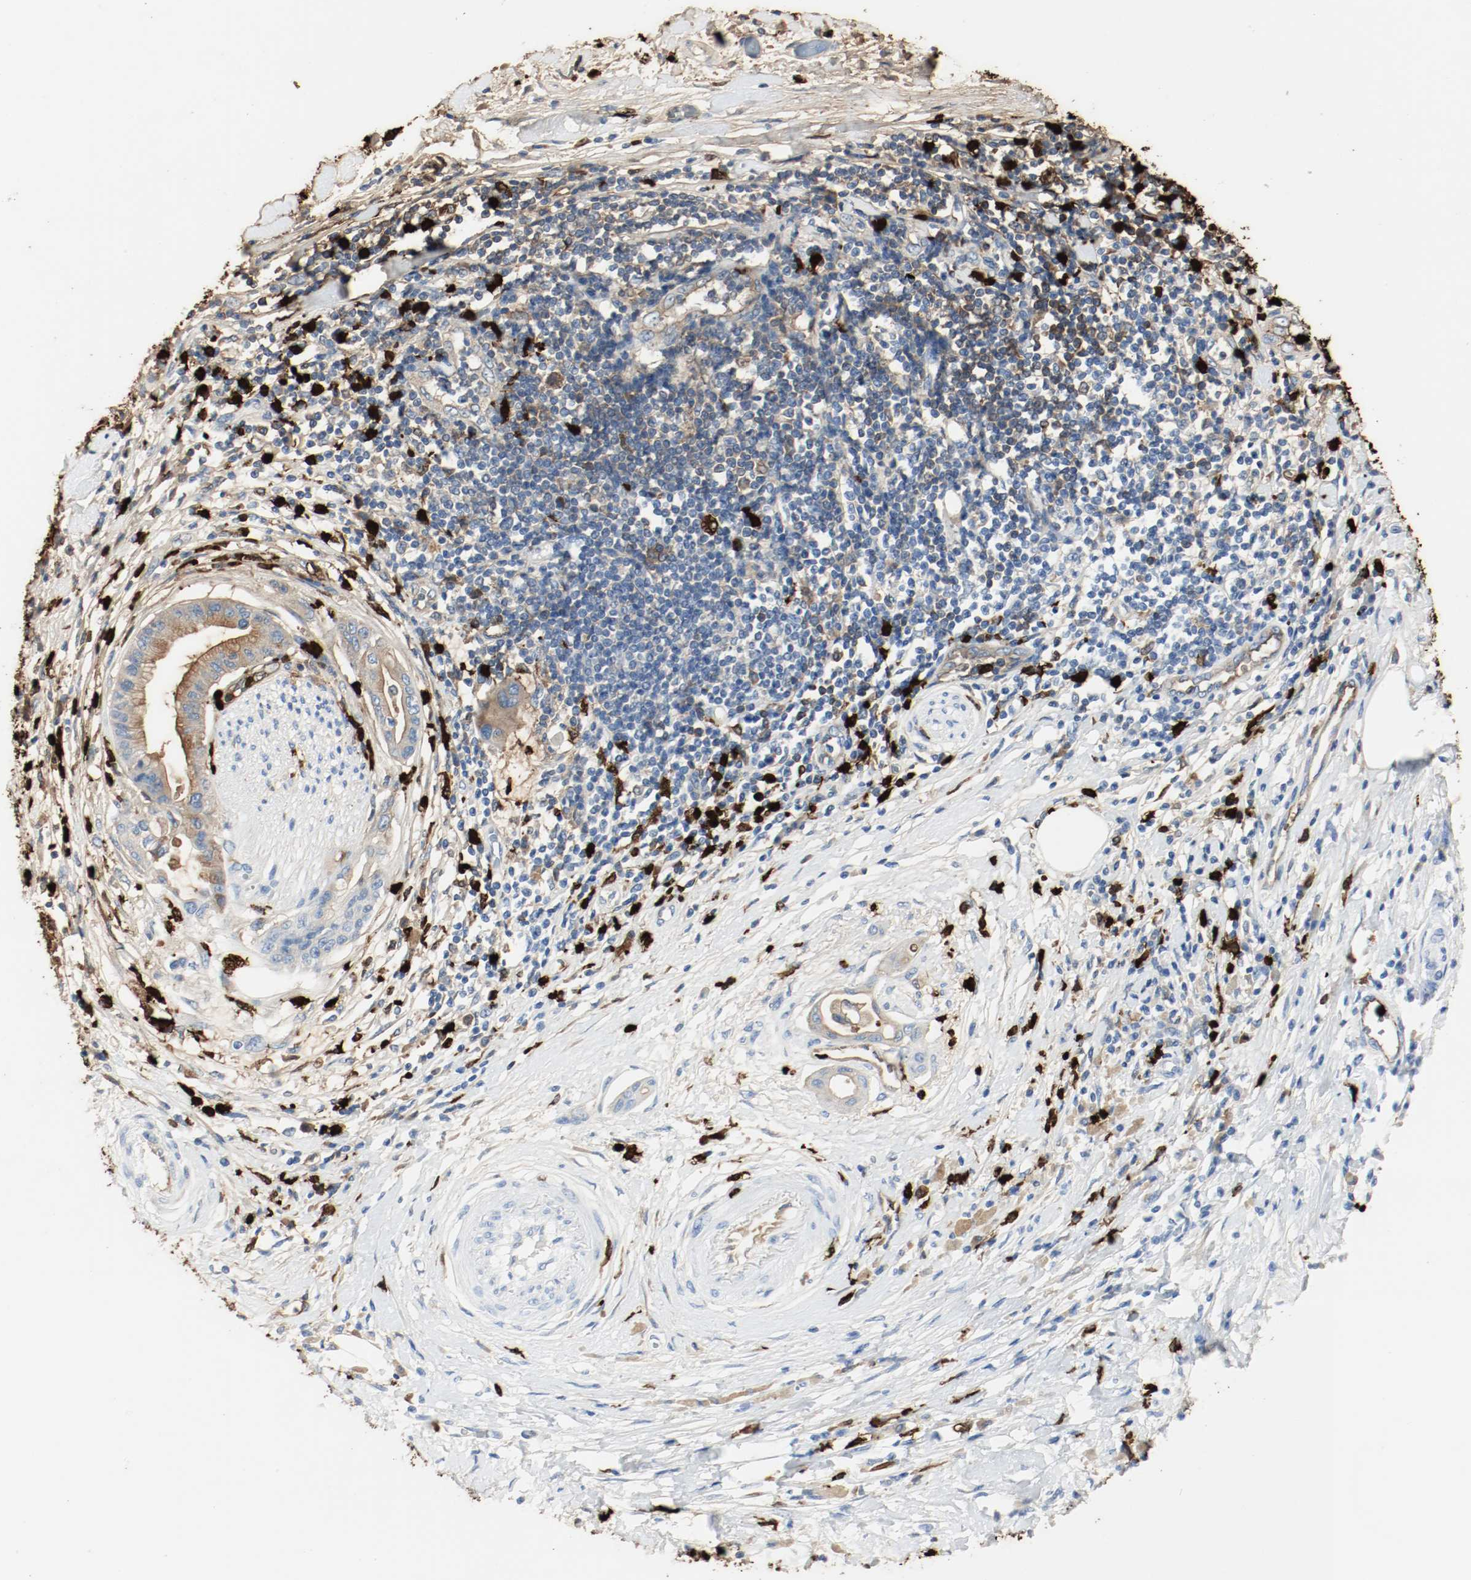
{"staining": {"intensity": "weak", "quantity": "25%-75%", "location": "cytoplasmic/membranous"}, "tissue": "pancreatic cancer", "cell_type": "Tumor cells", "image_type": "cancer", "snomed": [{"axis": "morphology", "description": "Adenocarcinoma, NOS"}, {"axis": "morphology", "description": "Adenocarcinoma, metastatic, NOS"}, {"axis": "topography", "description": "Lymph node"}, {"axis": "topography", "description": "Pancreas"}, {"axis": "topography", "description": "Duodenum"}], "caption": "Immunohistochemistry (IHC) of human pancreatic adenocarcinoma exhibits low levels of weak cytoplasmic/membranous positivity in about 25%-75% of tumor cells. (DAB (3,3'-diaminobenzidine) IHC, brown staining for protein, blue staining for nuclei).", "gene": "S100A9", "patient": {"sex": "female", "age": 64}}